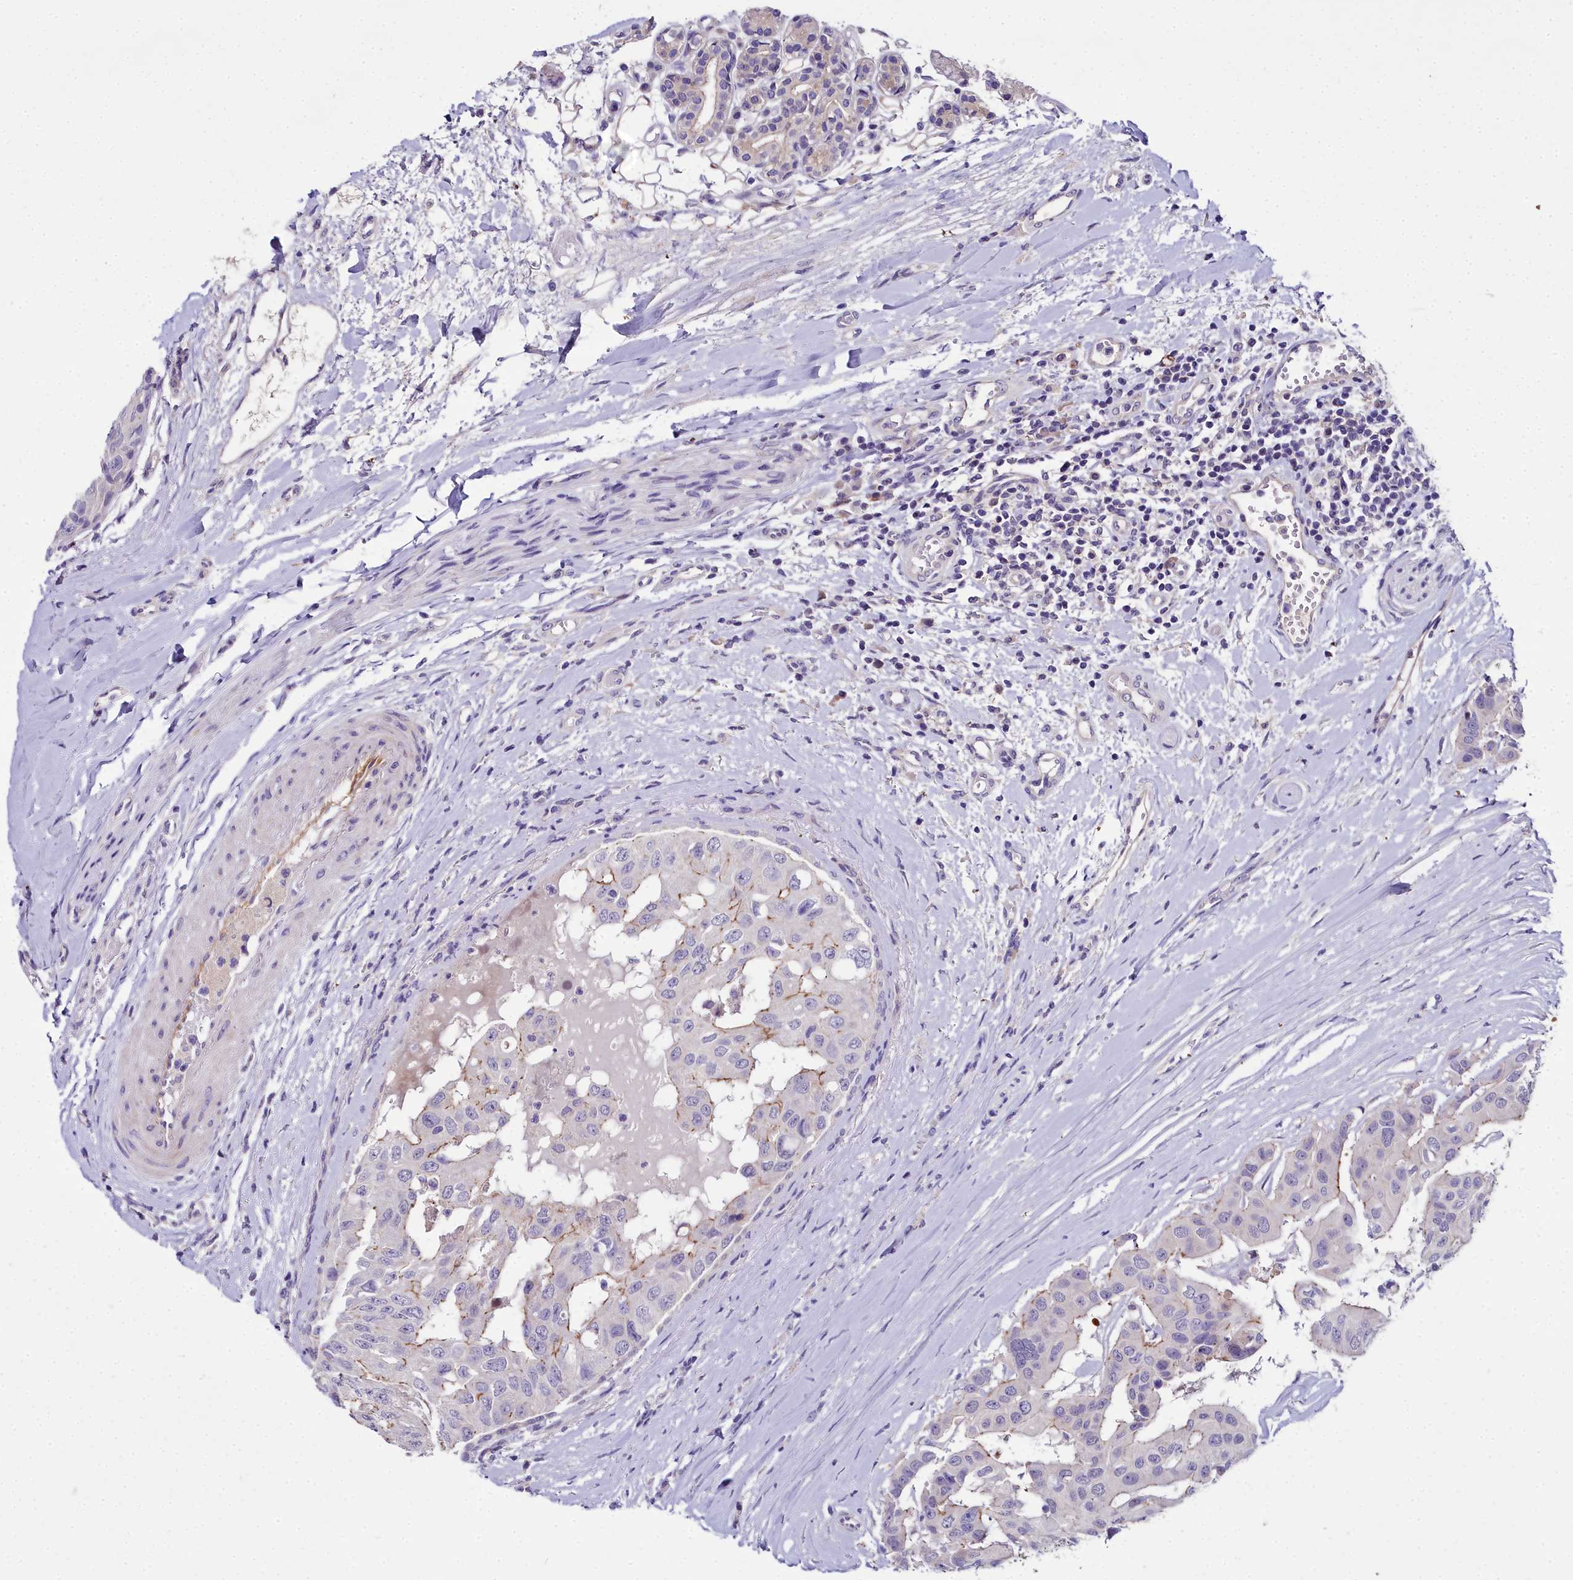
{"staining": {"intensity": "weak", "quantity": "<25%", "location": "cytoplasmic/membranous"}, "tissue": "head and neck cancer", "cell_type": "Tumor cells", "image_type": "cancer", "snomed": [{"axis": "morphology", "description": "Adenocarcinoma, NOS"}, {"axis": "morphology", "description": "Adenocarcinoma, metastatic, NOS"}, {"axis": "topography", "description": "Head-Neck"}], "caption": "The IHC image has no significant staining in tumor cells of head and neck adenocarcinoma tissue. (DAB IHC with hematoxylin counter stain).", "gene": "NT5M", "patient": {"sex": "male", "age": 75}}